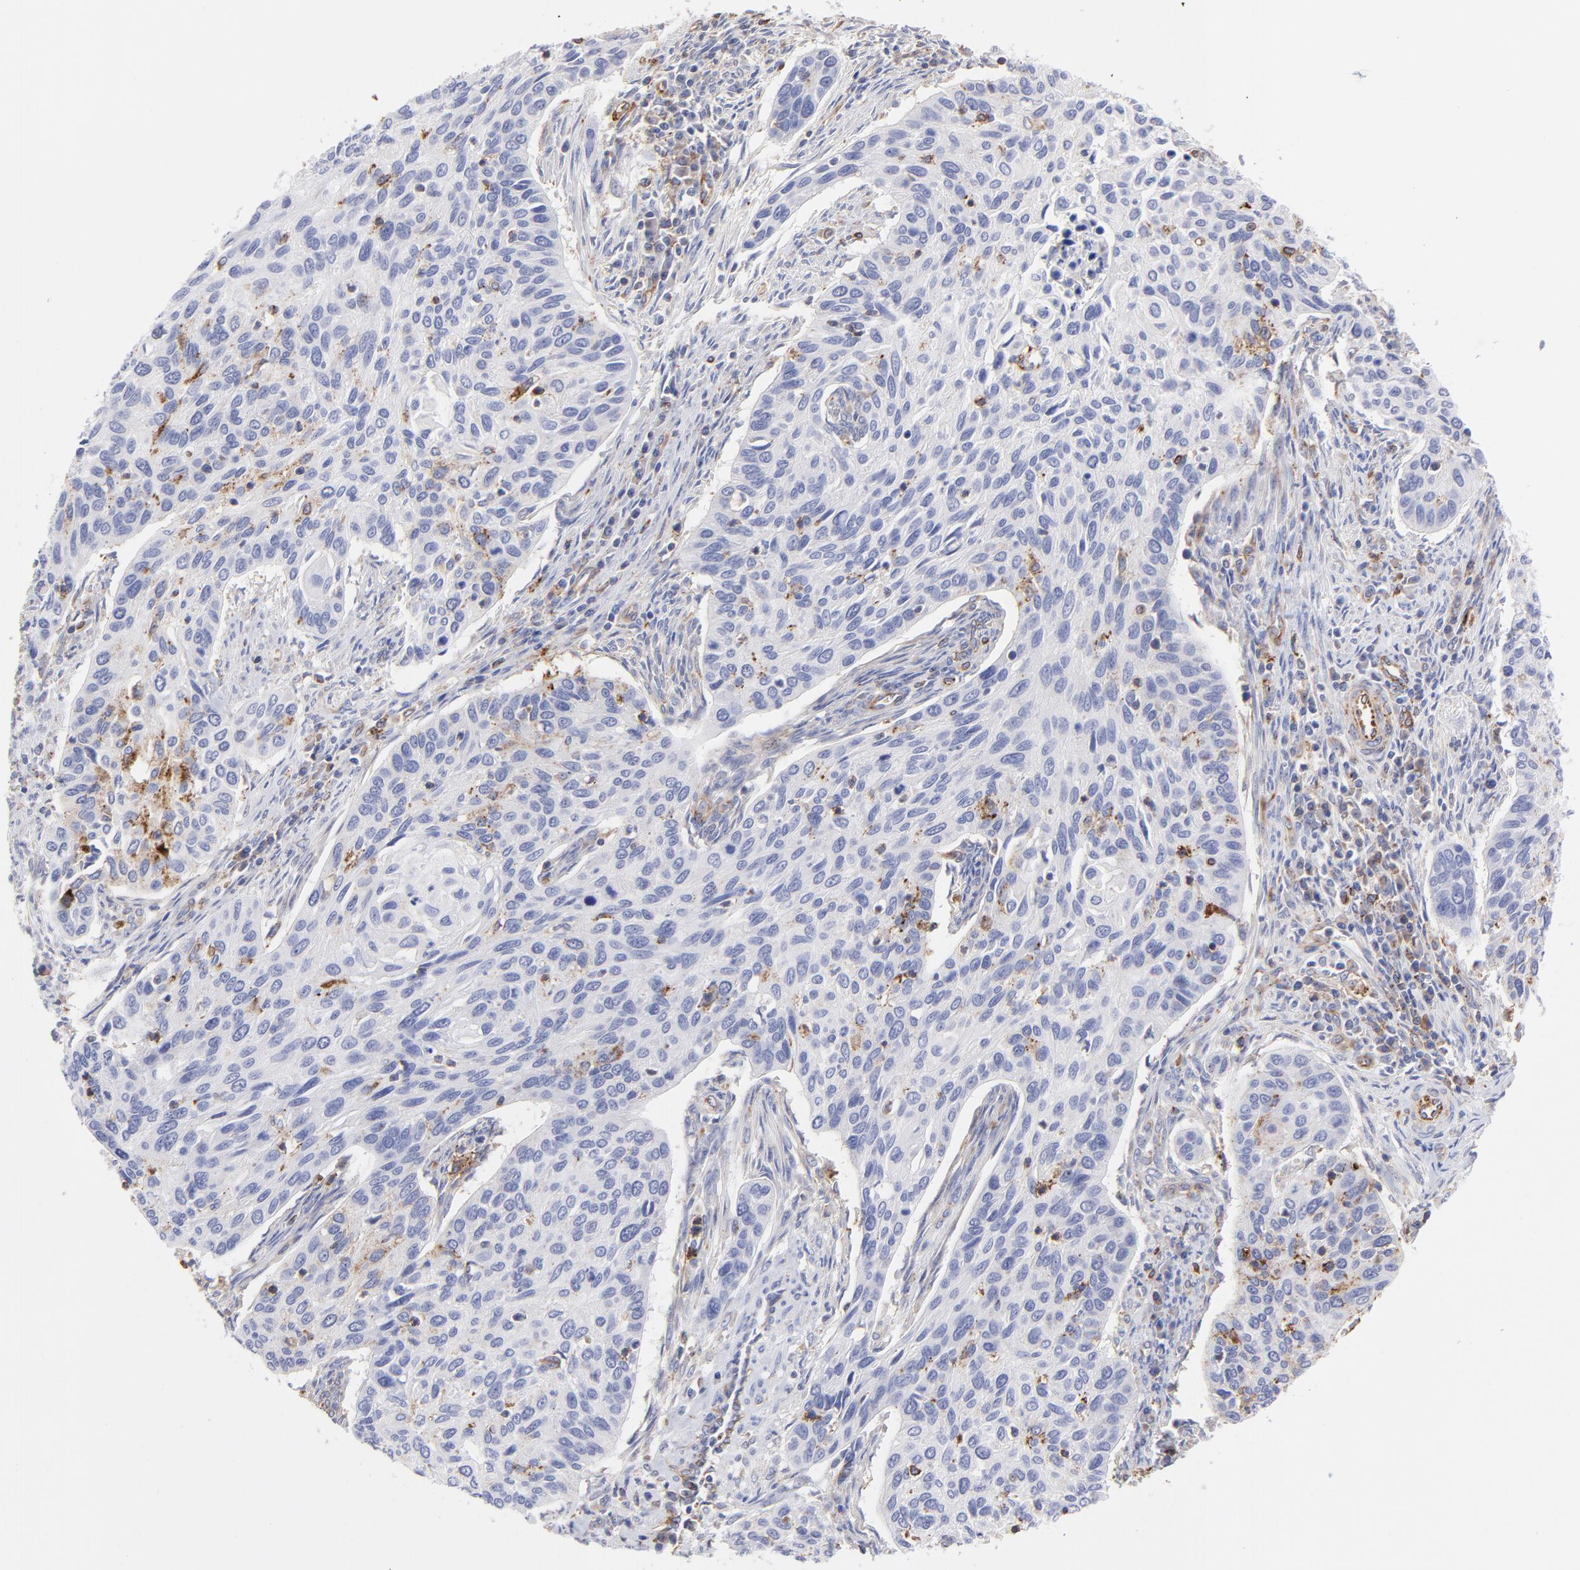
{"staining": {"intensity": "moderate", "quantity": "<25%", "location": "cytoplasmic/membranous"}, "tissue": "cervical cancer", "cell_type": "Tumor cells", "image_type": "cancer", "snomed": [{"axis": "morphology", "description": "Squamous cell carcinoma, NOS"}, {"axis": "topography", "description": "Cervix"}], "caption": "Immunohistochemistry (IHC) of human cervical cancer shows low levels of moderate cytoplasmic/membranous positivity in about <25% of tumor cells.", "gene": "COX8C", "patient": {"sex": "female", "age": 57}}